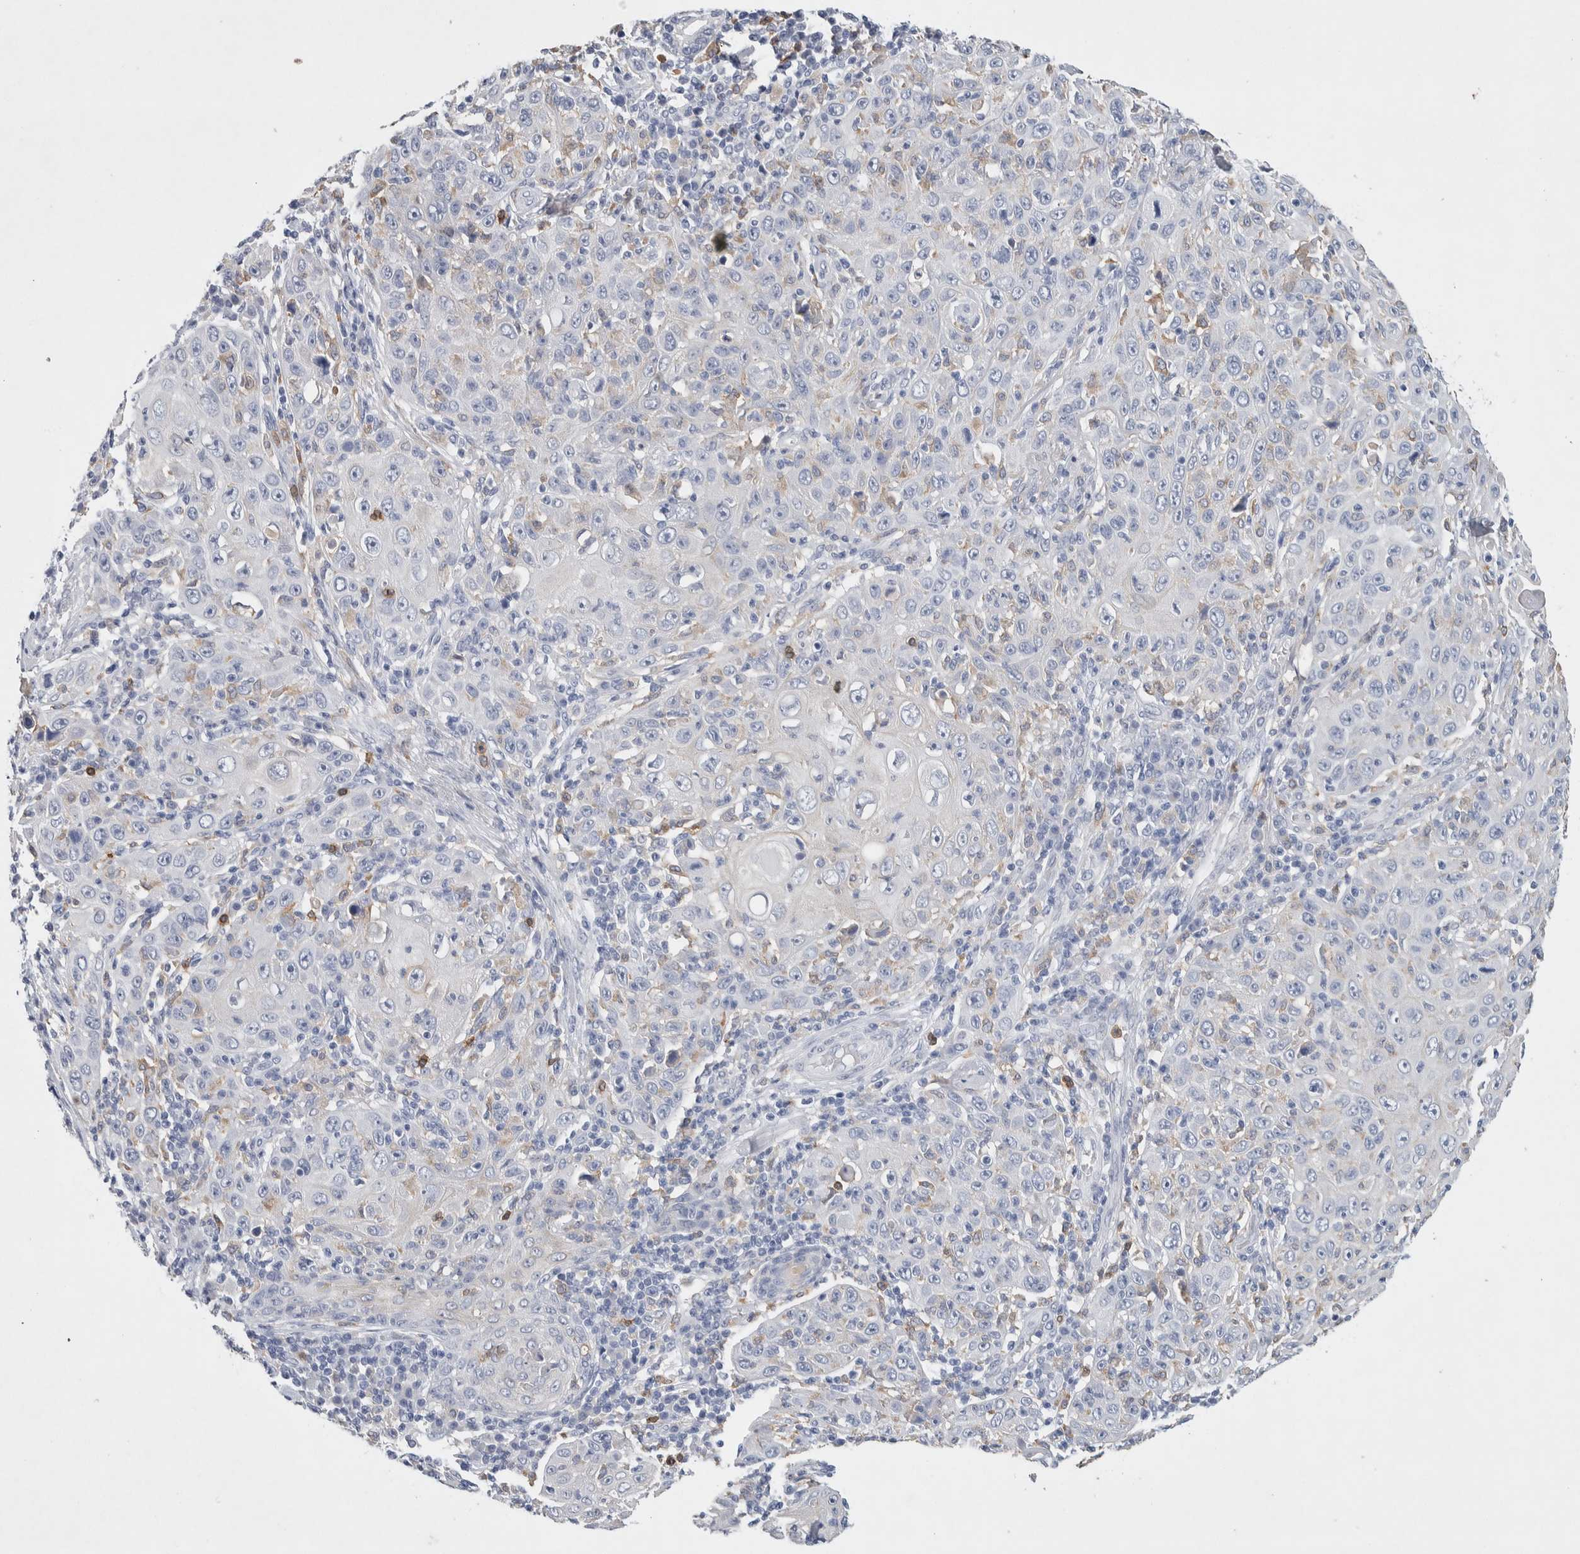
{"staining": {"intensity": "negative", "quantity": "none", "location": "none"}, "tissue": "skin cancer", "cell_type": "Tumor cells", "image_type": "cancer", "snomed": [{"axis": "morphology", "description": "Squamous cell carcinoma, NOS"}, {"axis": "topography", "description": "Skin"}], "caption": "Squamous cell carcinoma (skin) was stained to show a protein in brown. There is no significant positivity in tumor cells. Brightfield microscopy of immunohistochemistry (IHC) stained with DAB (brown) and hematoxylin (blue), captured at high magnification.", "gene": "NCF2", "patient": {"sex": "female", "age": 88}}